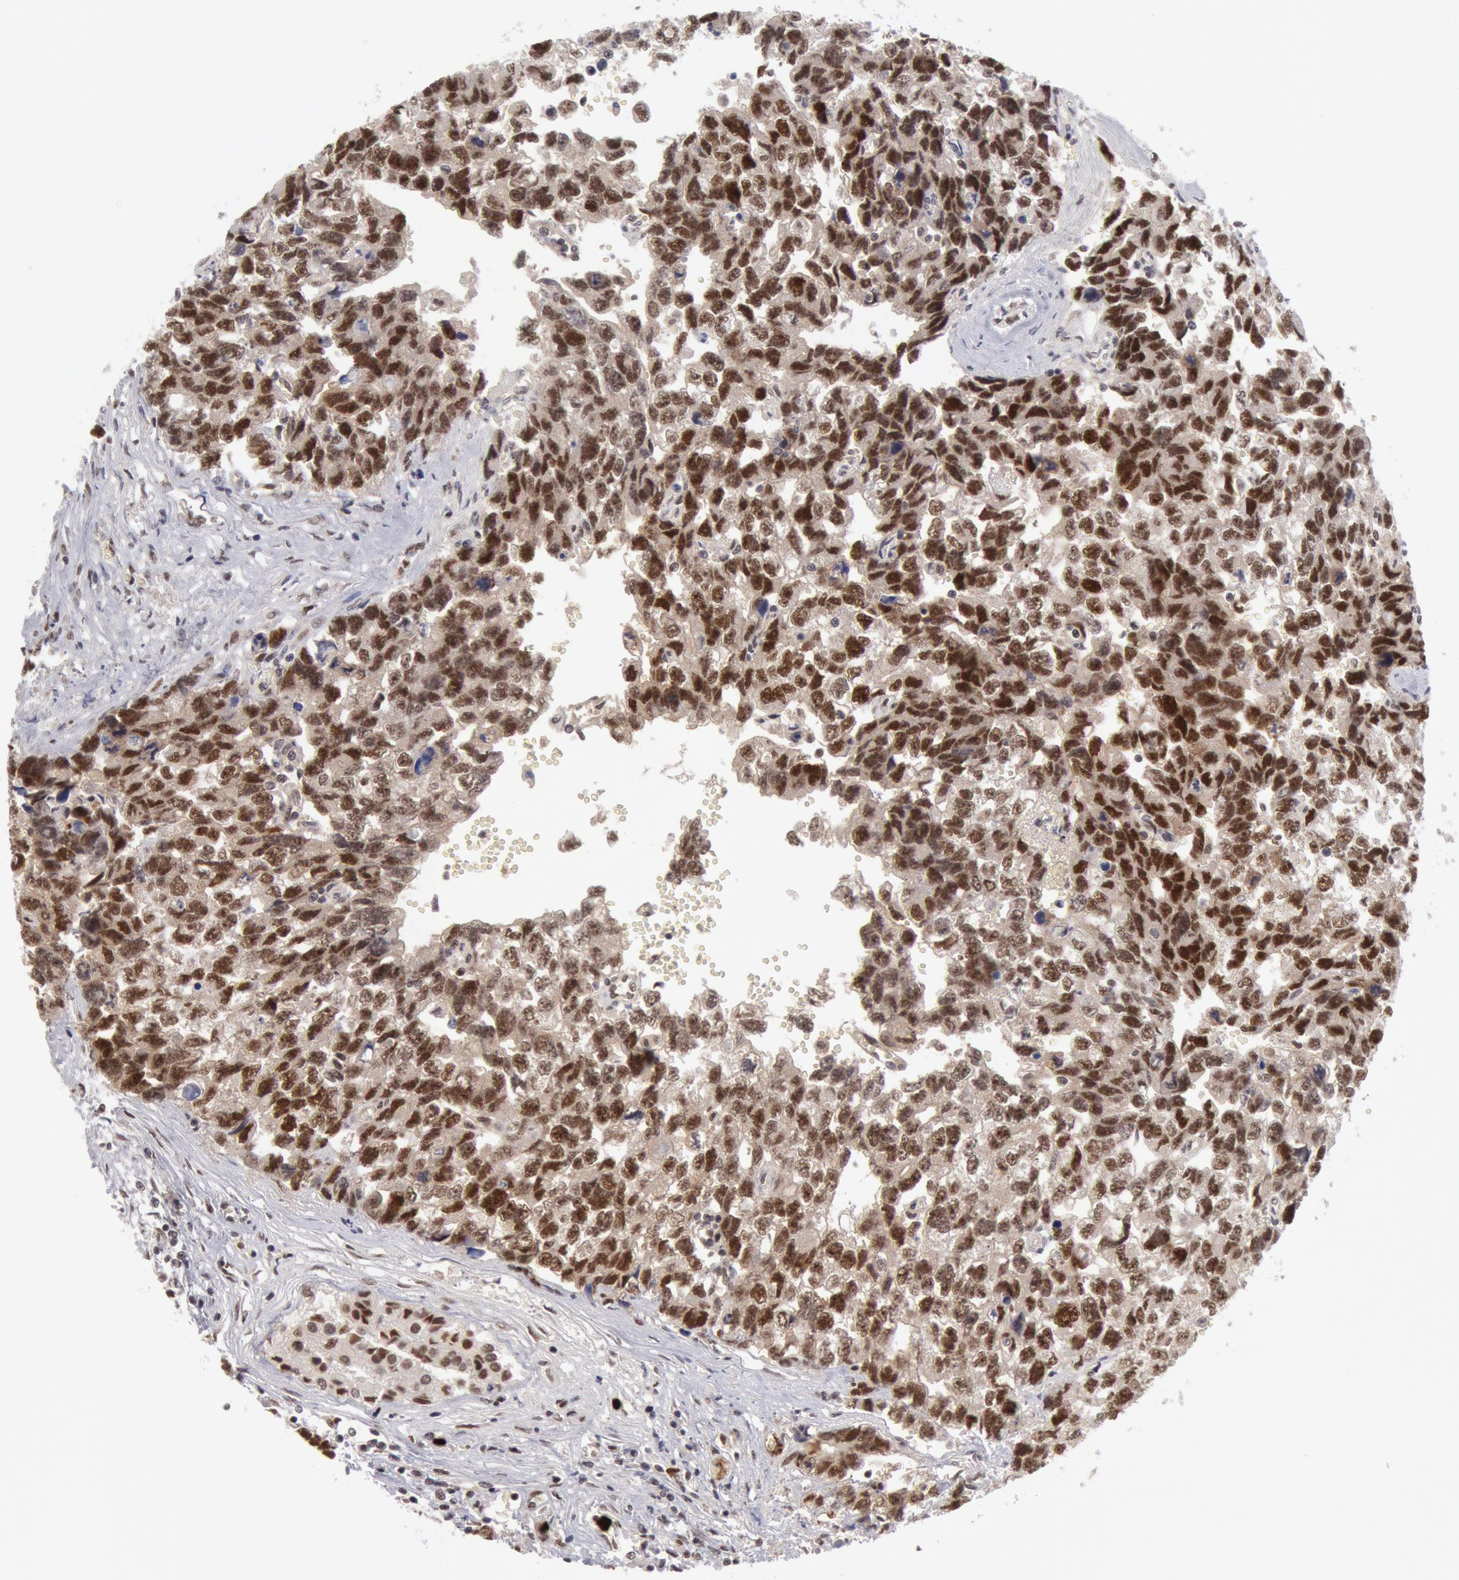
{"staining": {"intensity": "moderate", "quantity": ">75%", "location": "nuclear"}, "tissue": "testis cancer", "cell_type": "Tumor cells", "image_type": "cancer", "snomed": [{"axis": "morphology", "description": "Carcinoma, Embryonal, NOS"}, {"axis": "topography", "description": "Testis"}], "caption": "Testis cancer (embryonal carcinoma) stained with immunohistochemistry (IHC) exhibits moderate nuclear expression in about >75% of tumor cells.", "gene": "PPP4R3B", "patient": {"sex": "male", "age": 31}}